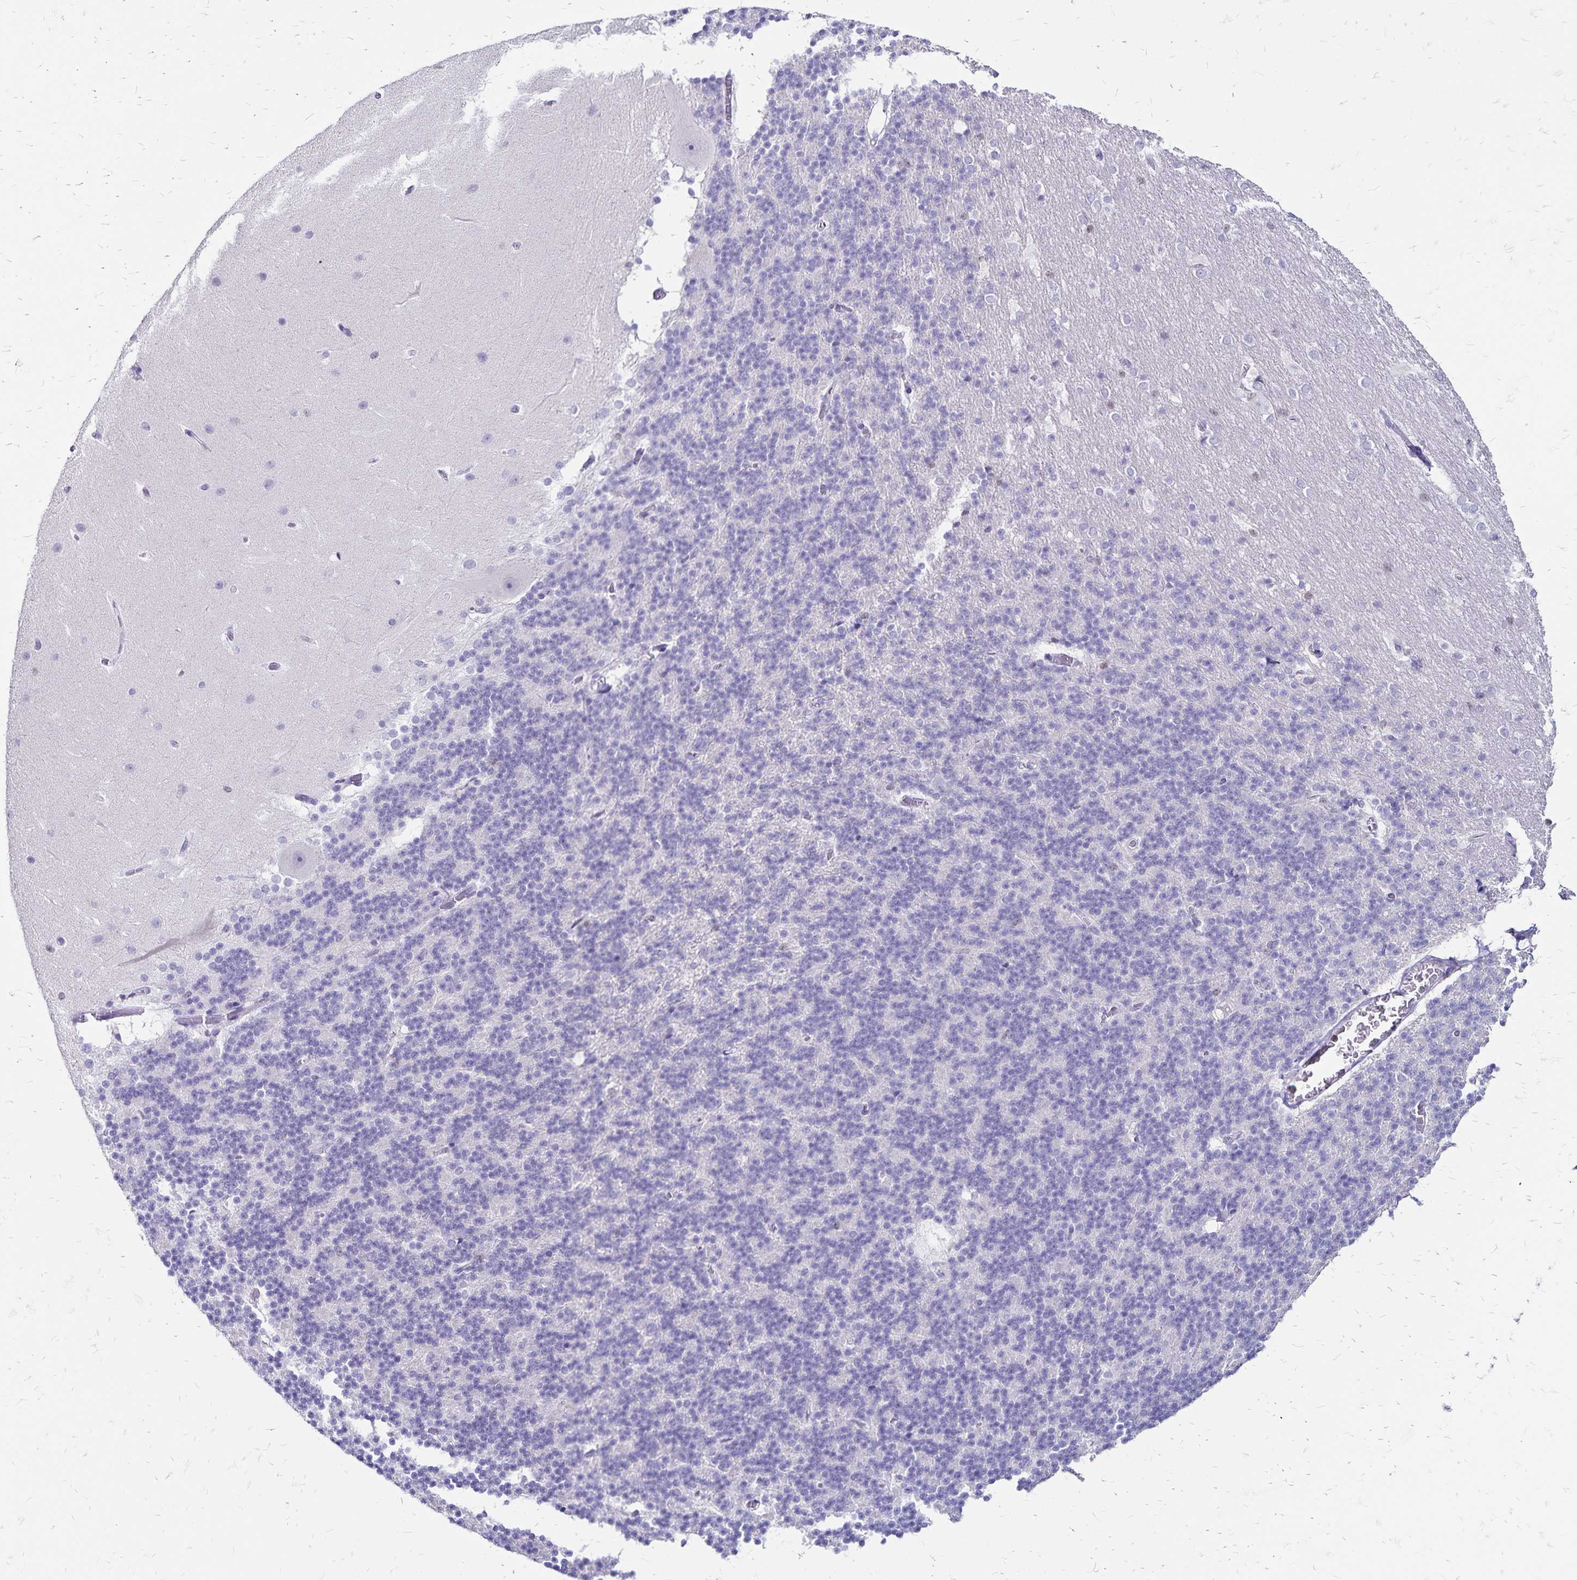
{"staining": {"intensity": "negative", "quantity": "none", "location": "none"}, "tissue": "cerebellum", "cell_type": "Cells in granular layer", "image_type": "normal", "snomed": [{"axis": "morphology", "description": "Normal tissue, NOS"}, {"axis": "topography", "description": "Cerebellum"}], "caption": "Immunohistochemistry (IHC) image of unremarkable cerebellum: cerebellum stained with DAB (3,3'-diaminobenzidine) demonstrates no significant protein staining in cells in granular layer. Brightfield microscopy of immunohistochemistry stained with DAB (brown) and hematoxylin (blue), captured at high magnification.", "gene": "IKZF1", "patient": {"sex": "female", "age": 19}}